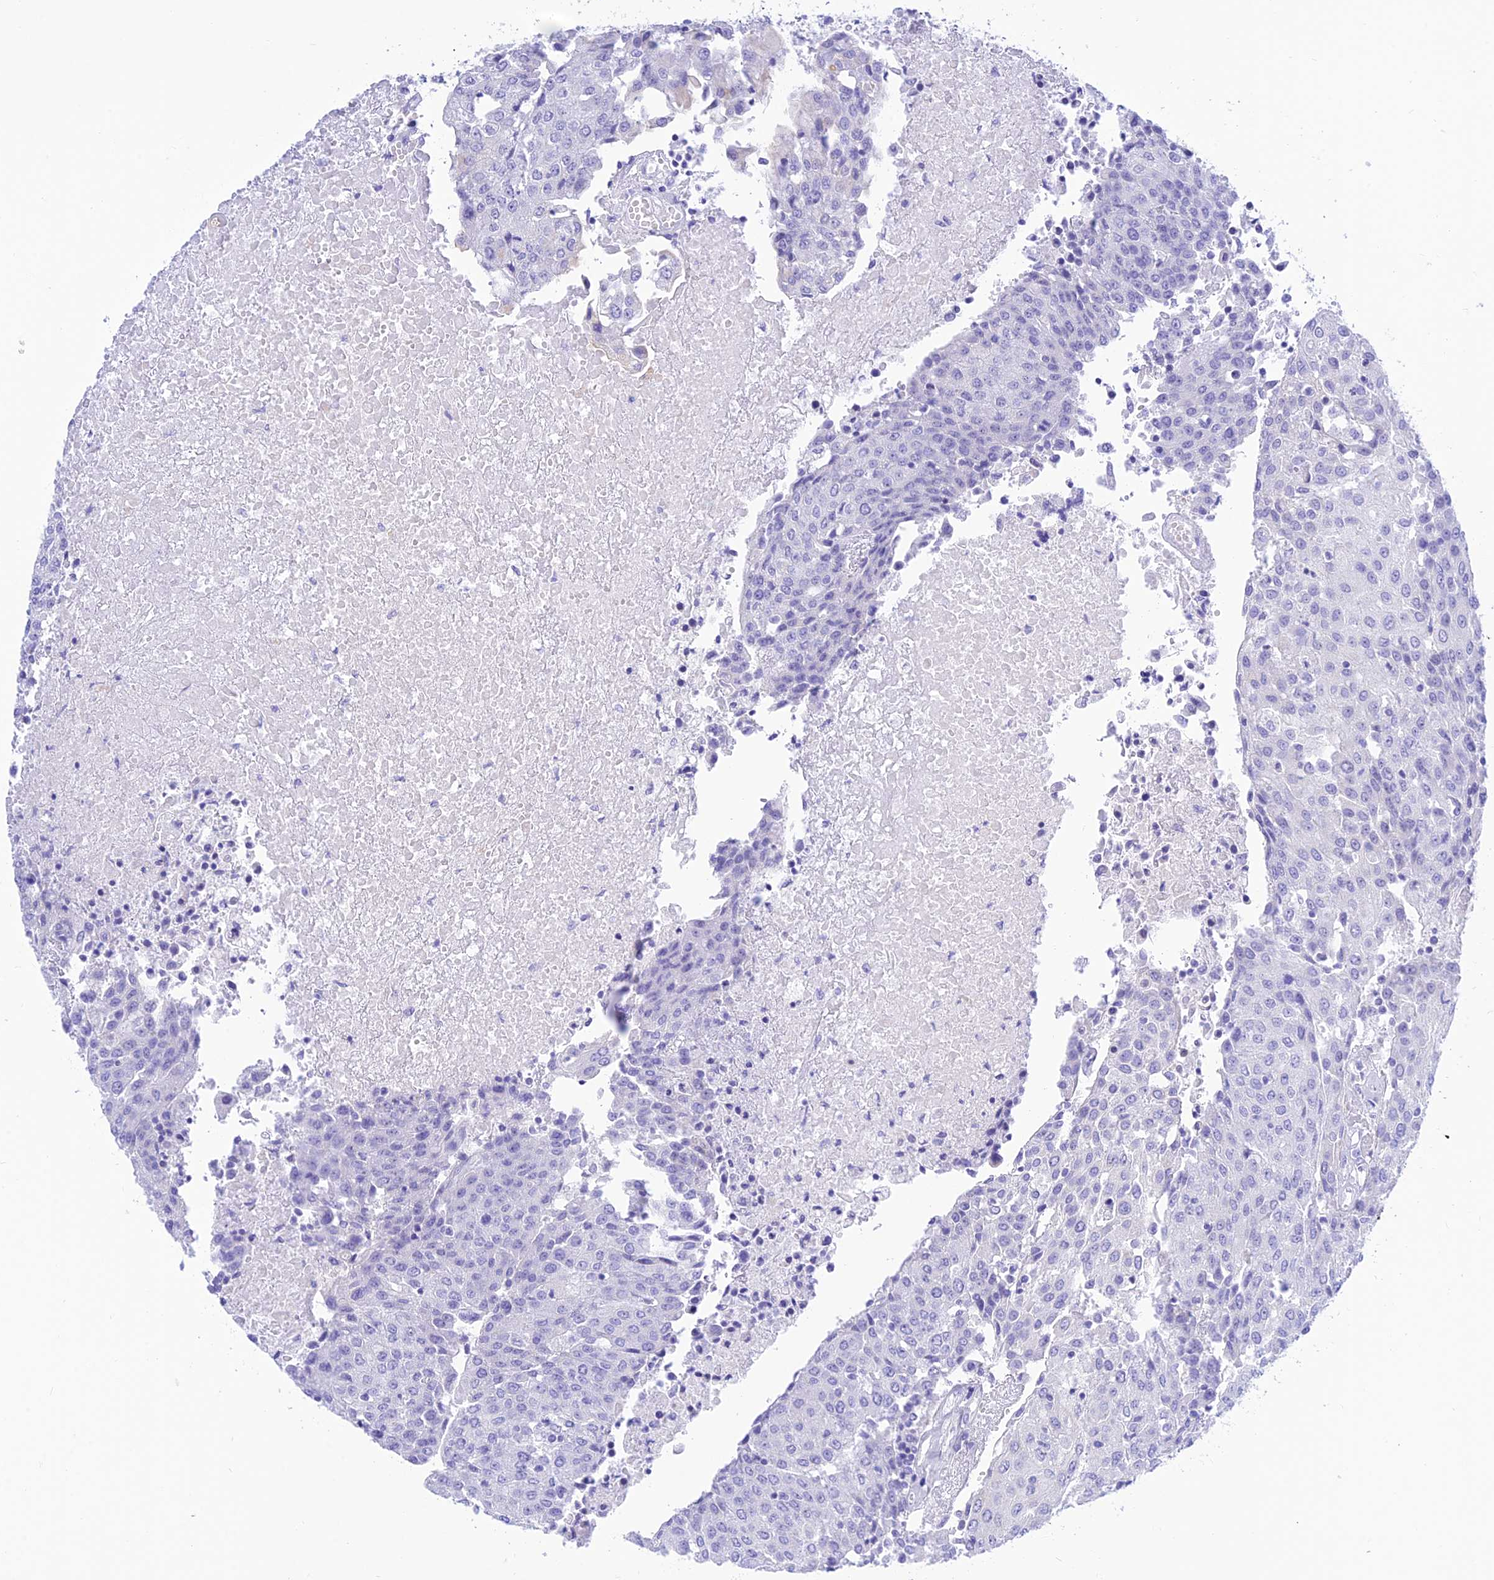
{"staining": {"intensity": "negative", "quantity": "none", "location": "none"}, "tissue": "urothelial cancer", "cell_type": "Tumor cells", "image_type": "cancer", "snomed": [{"axis": "morphology", "description": "Urothelial carcinoma, High grade"}, {"axis": "topography", "description": "Urinary bladder"}], "caption": "Immunohistochemical staining of urothelial cancer exhibits no significant staining in tumor cells.", "gene": "PRNP", "patient": {"sex": "female", "age": 85}}